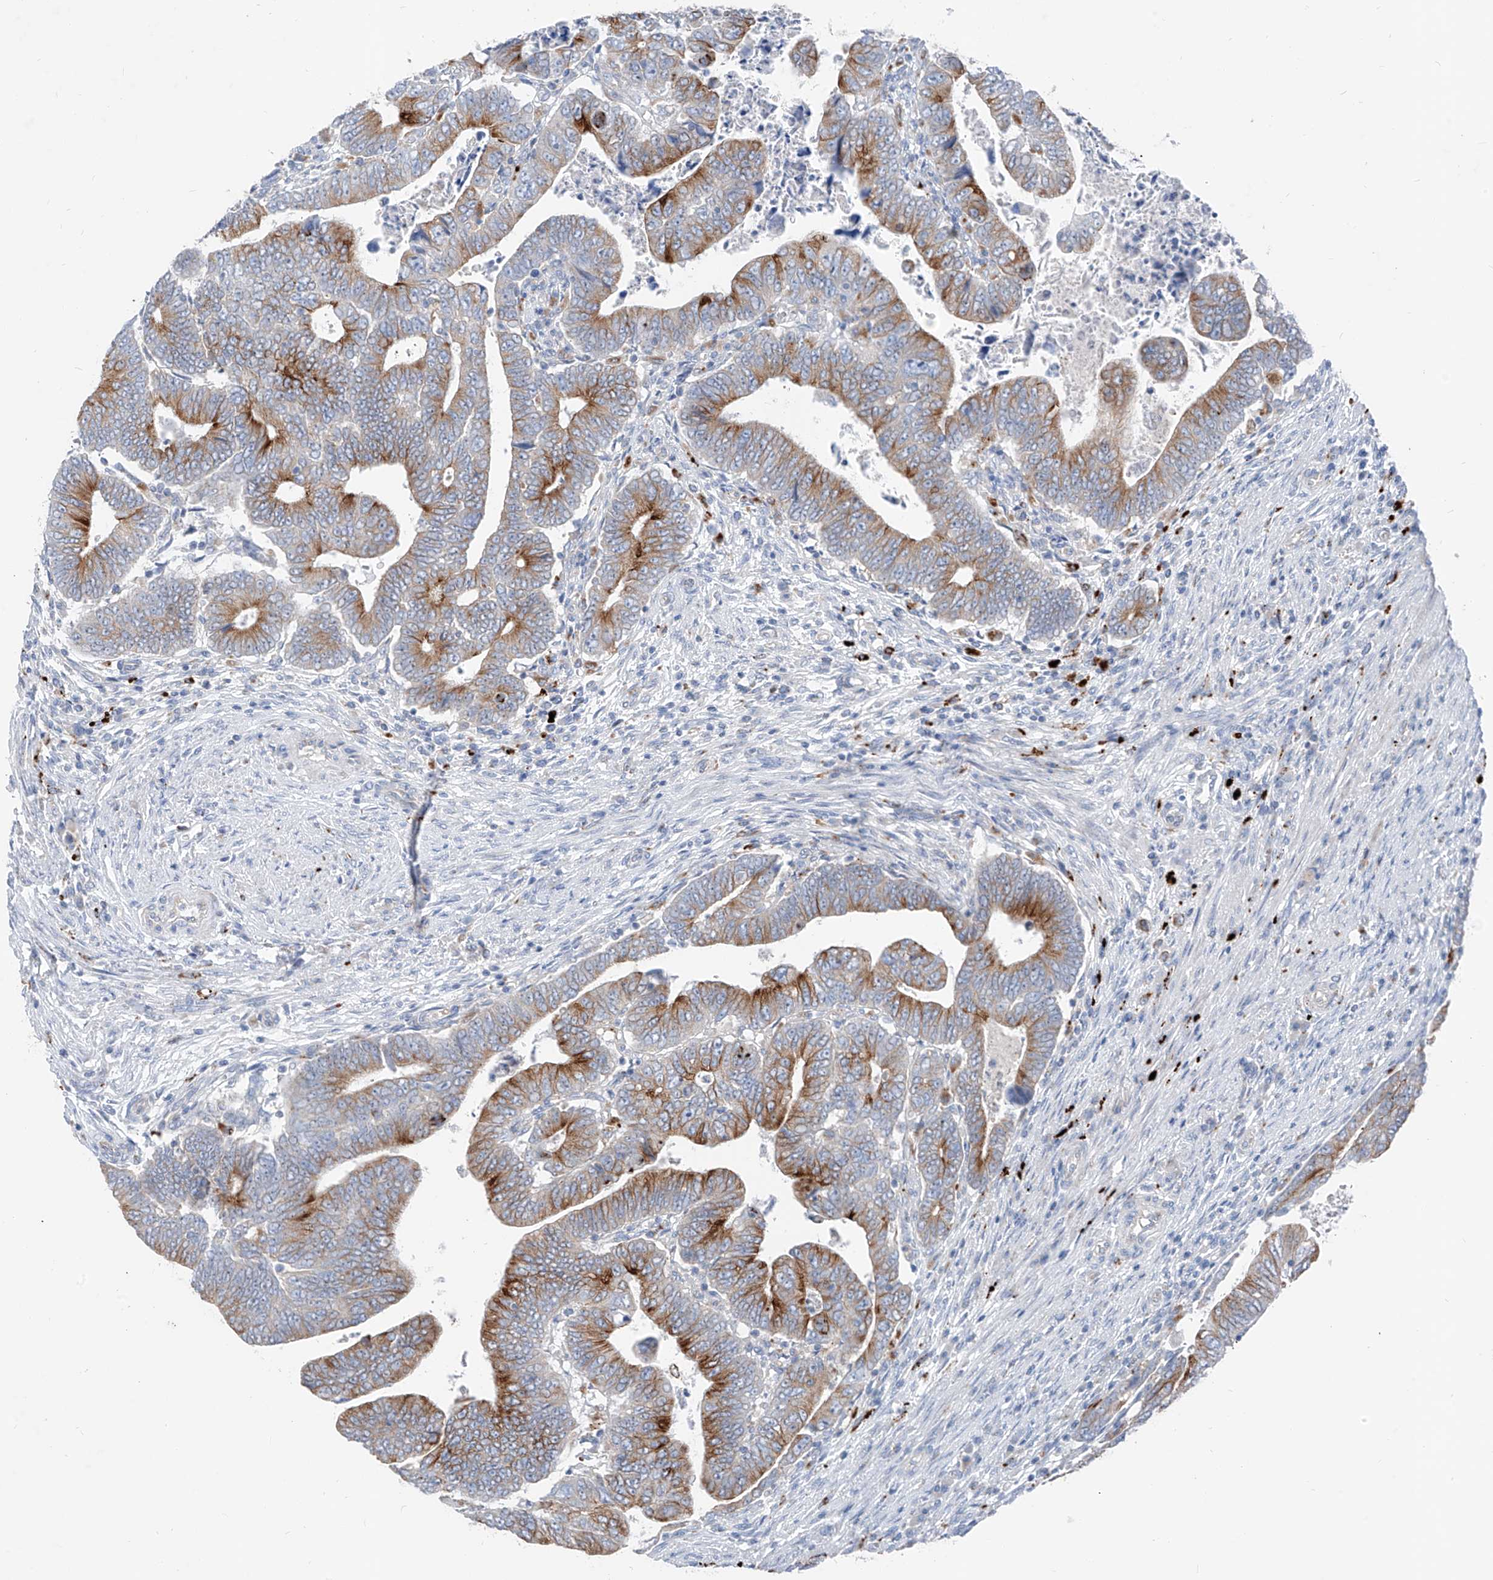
{"staining": {"intensity": "moderate", "quantity": ">75%", "location": "cytoplasmic/membranous"}, "tissue": "colorectal cancer", "cell_type": "Tumor cells", "image_type": "cancer", "snomed": [{"axis": "morphology", "description": "Normal tissue, NOS"}, {"axis": "morphology", "description": "Adenocarcinoma, NOS"}, {"axis": "topography", "description": "Rectum"}], "caption": "DAB (3,3'-diaminobenzidine) immunohistochemical staining of human colorectal adenocarcinoma exhibits moderate cytoplasmic/membranous protein expression in about >75% of tumor cells.", "gene": "GPR137C", "patient": {"sex": "female", "age": 65}}